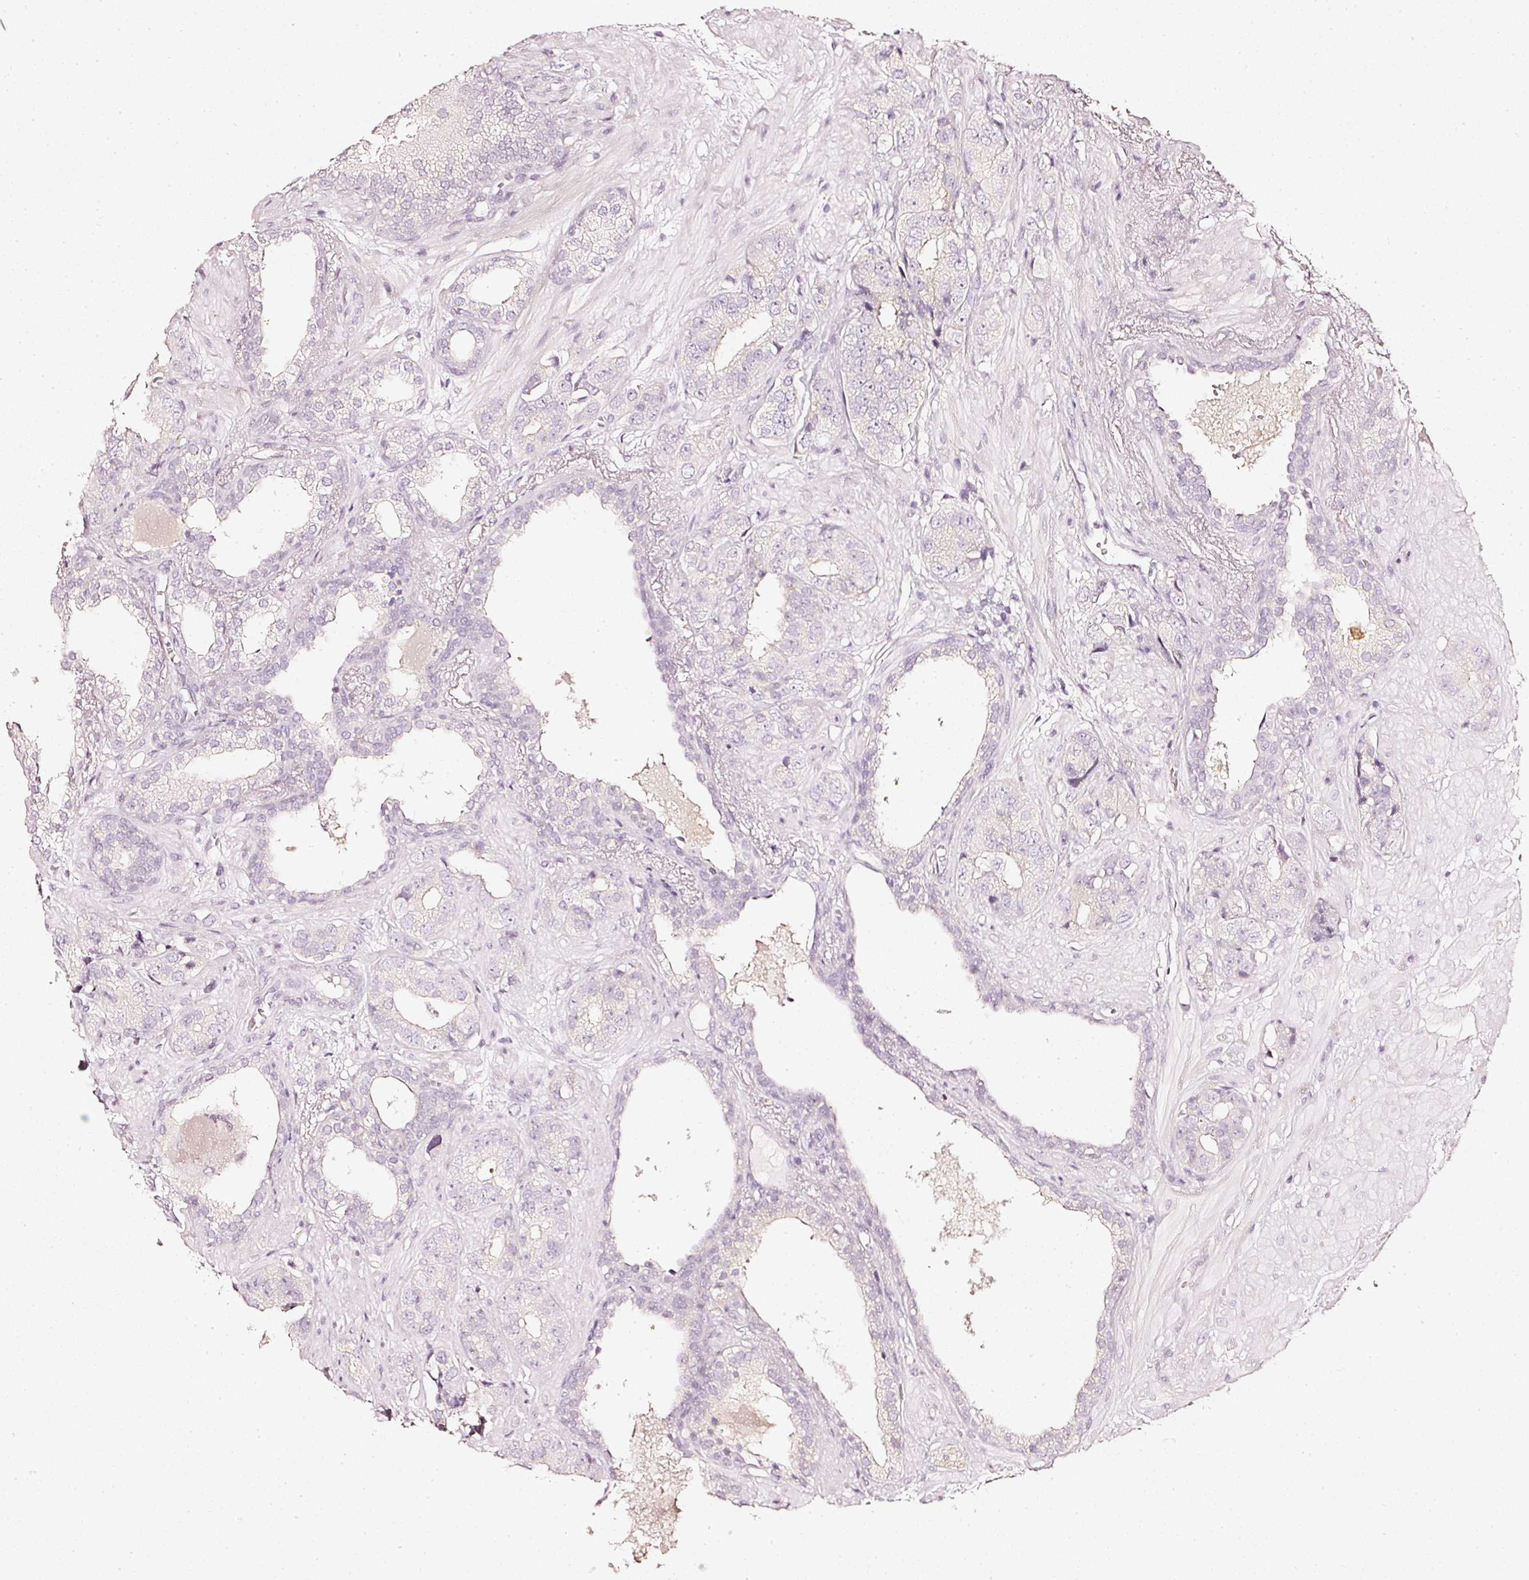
{"staining": {"intensity": "negative", "quantity": "none", "location": "none"}, "tissue": "prostate cancer", "cell_type": "Tumor cells", "image_type": "cancer", "snomed": [{"axis": "morphology", "description": "Adenocarcinoma, High grade"}, {"axis": "topography", "description": "Prostate"}], "caption": "There is no significant expression in tumor cells of prostate cancer.", "gene": "CNP", "patient": {"sex": "male", "age": 71}}